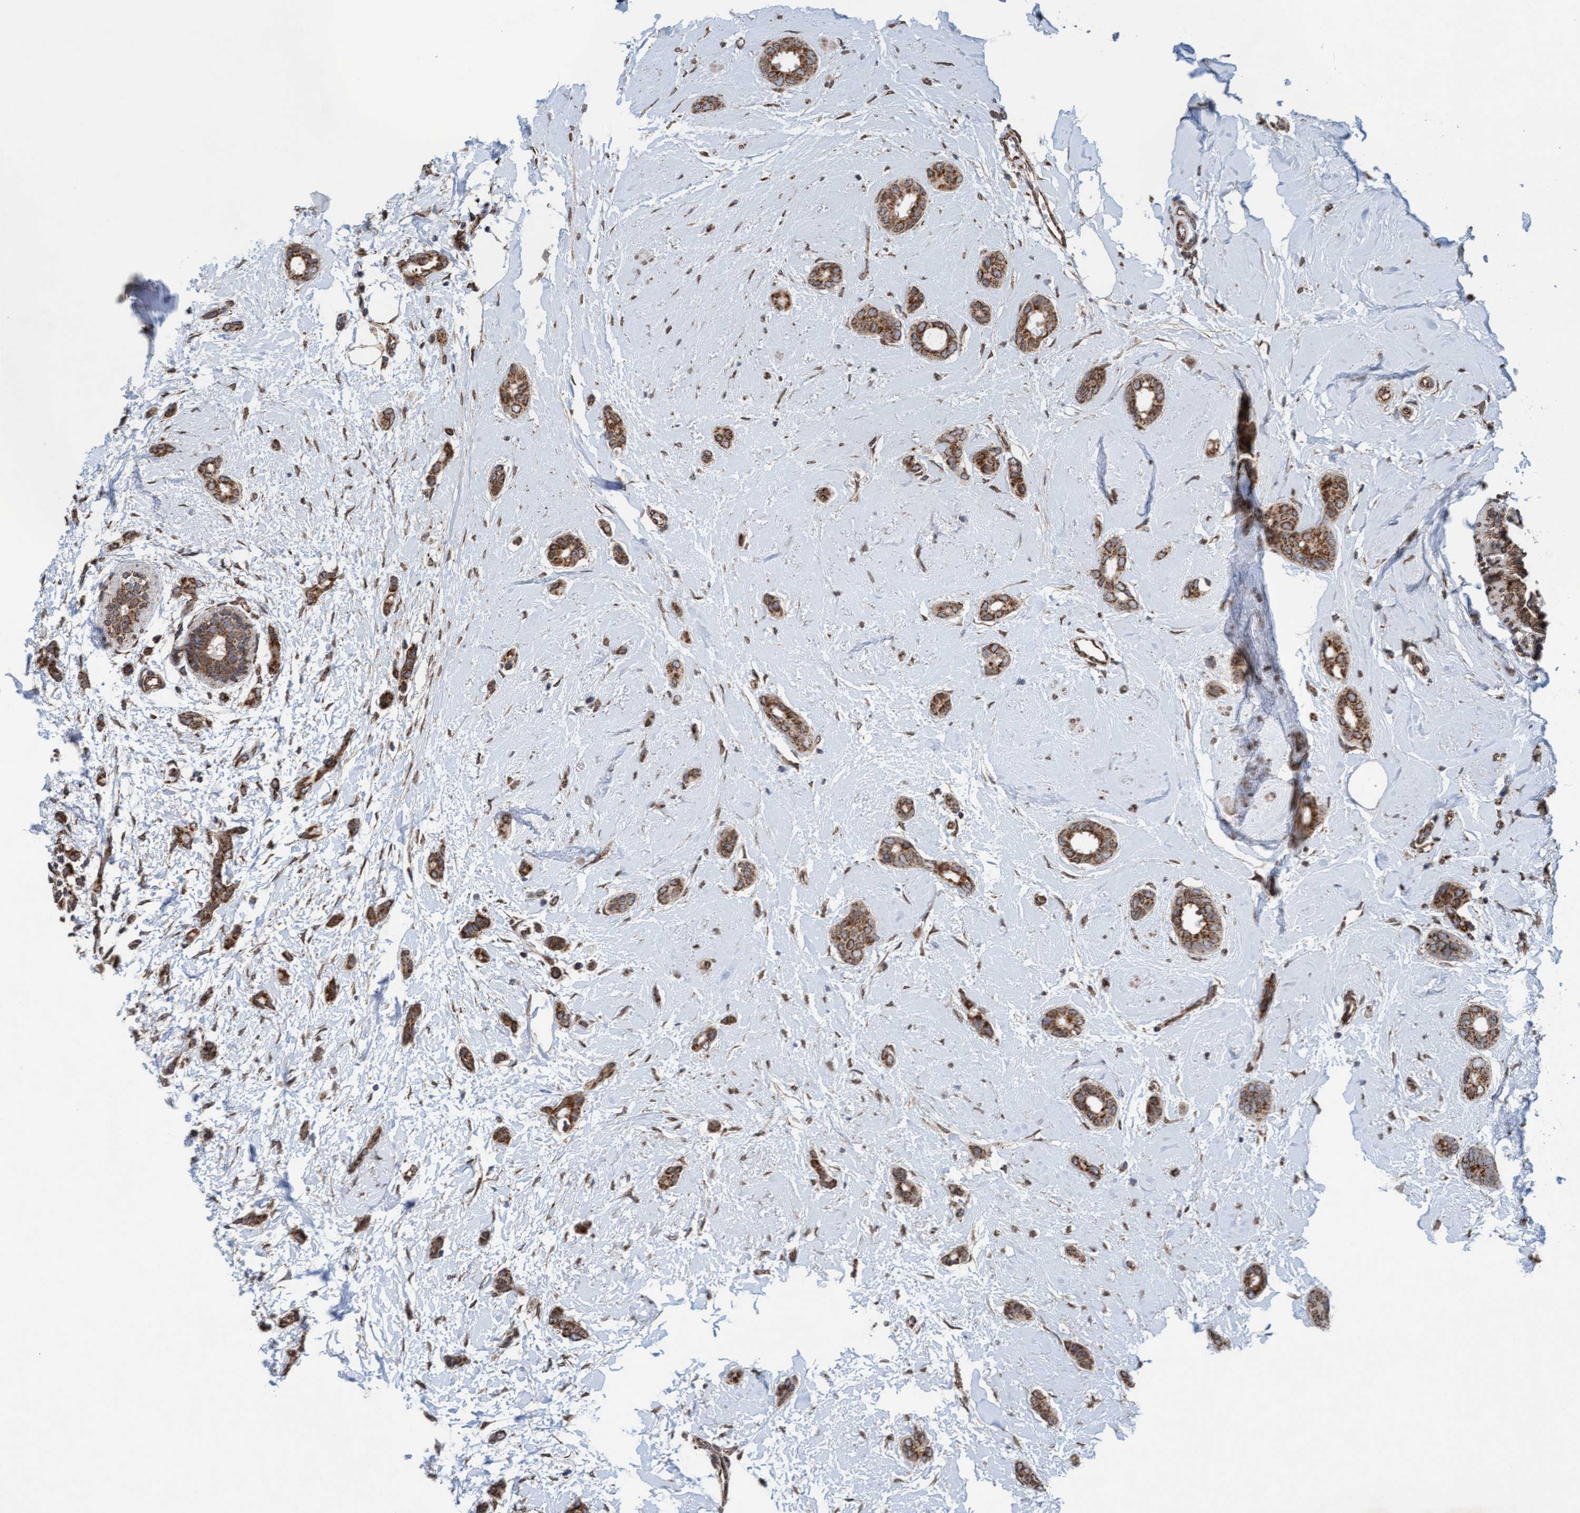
{"staining": {"intensity": "moderate", "quantity": ">75%", "location": "cytoplasmic/membranous"}, "tissue": "breast cancer", "cell_type": "Tumor cells", "image_type": "cancer", "snomed": [{"axis": "morphology", "description": "Duct carcinoma"}, {"axis": "topography", "description": "Breast"}], "caption": "Breast cancer (invasive ductal carcinoma) tissue demonstrates moderate cytoplasmic/membranous expression in approximately >75% of tumor cells, visualized by immunohistochemistry.", "gene": "MRPS23", "patient": {"sex": "female", "age": 55}}